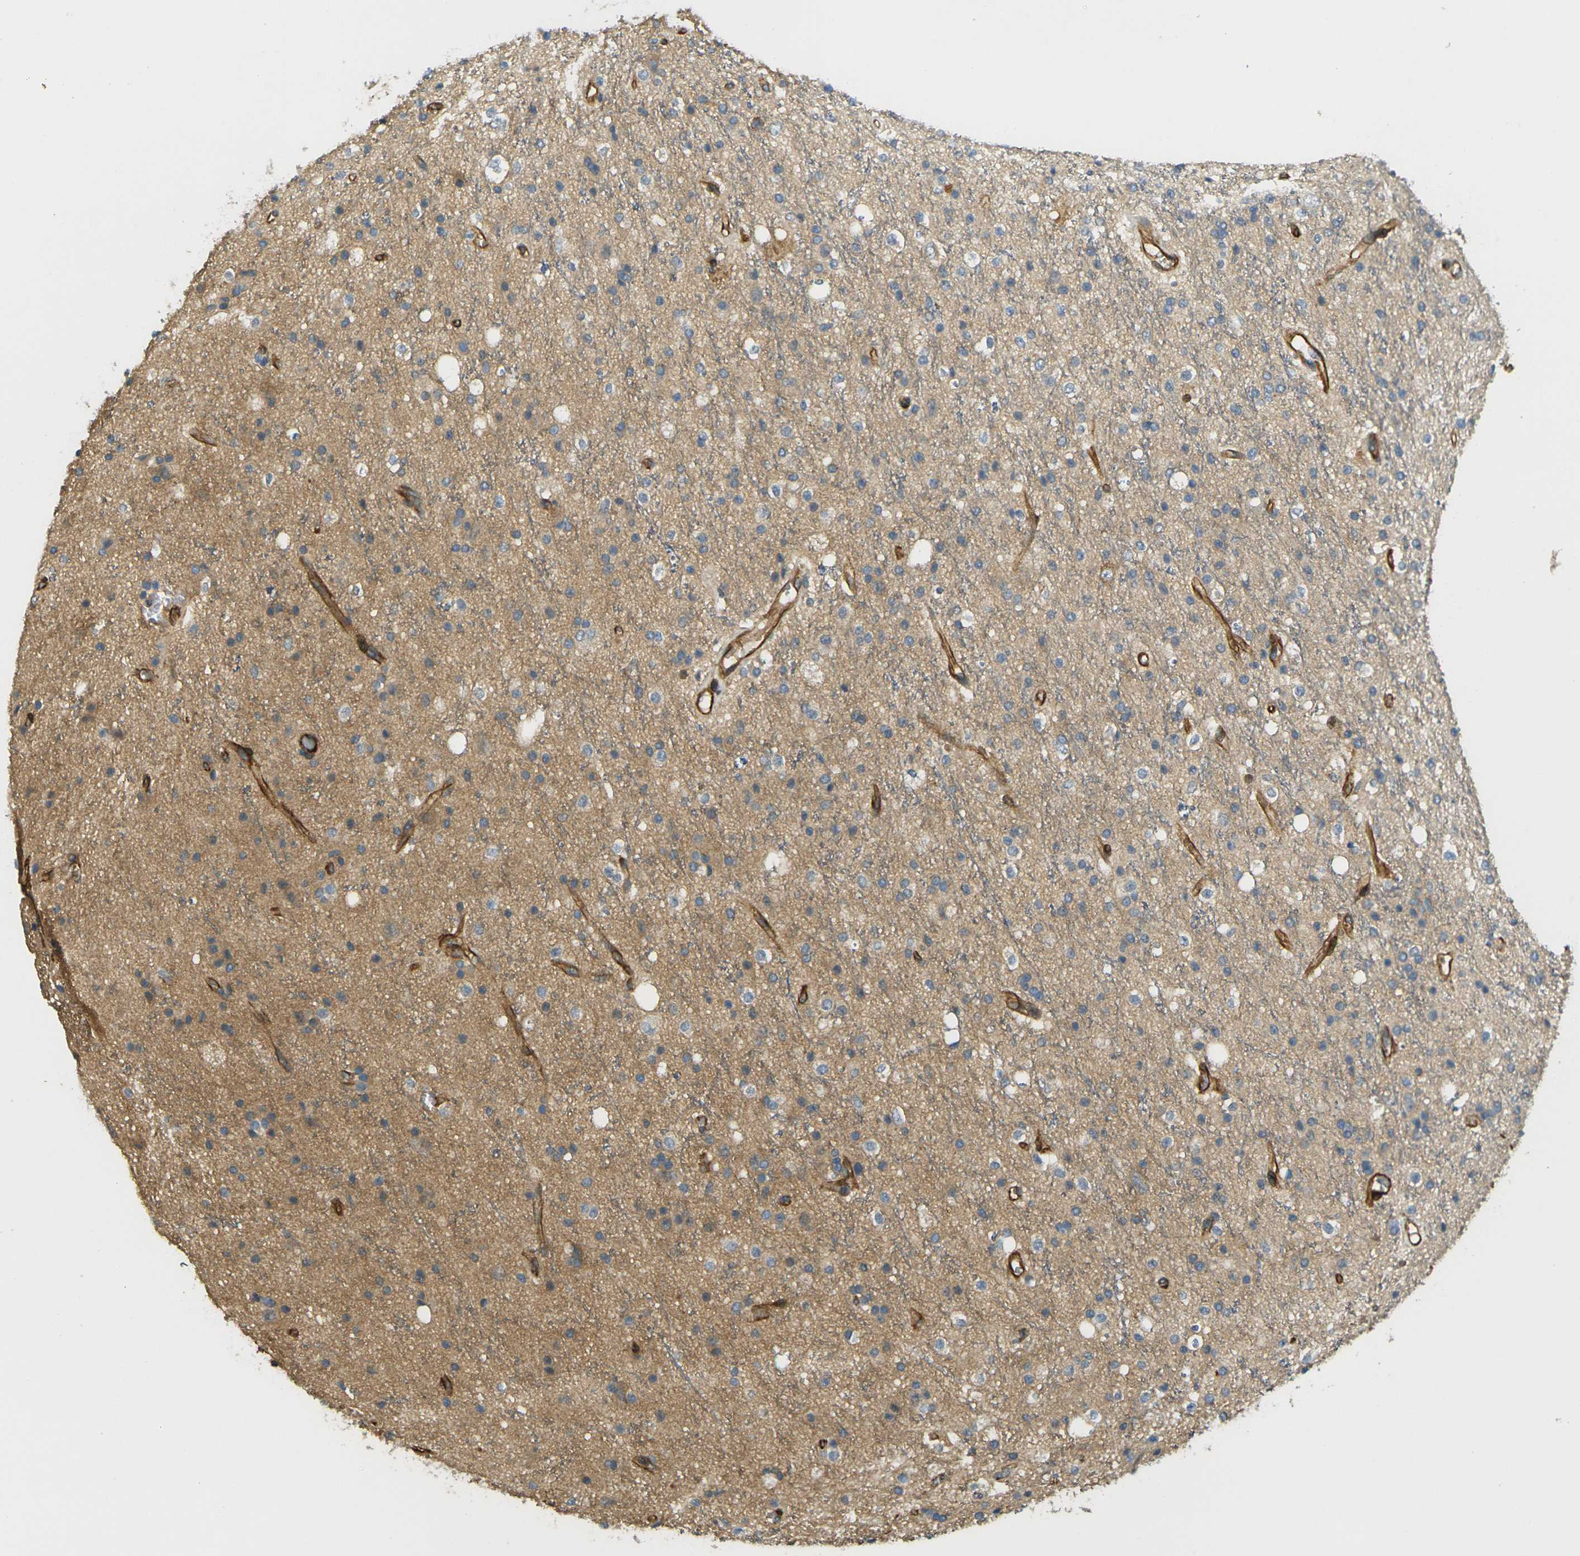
{"staining": {"intensity": "weak", "quantity": ">75%", "location": "cytoplasmic/membranous"}, "tissue": "glioma", "cell_type": "Tumor cells", "image_type": "cancer", "snomed": [{"axis": "morphology", "description": "Glioma, malignant, High grade"}, {"axis": "topography", "description": "Brain"}], "caption": "This photomicrograph displays immunohistochemistry (IHC) staining of human glioma, with low weak cytoplasmic/membranous positivity in about >75% of tumor cells.", "gene": "CYTH3", "patient": {"sex": "male", "age": 47}}